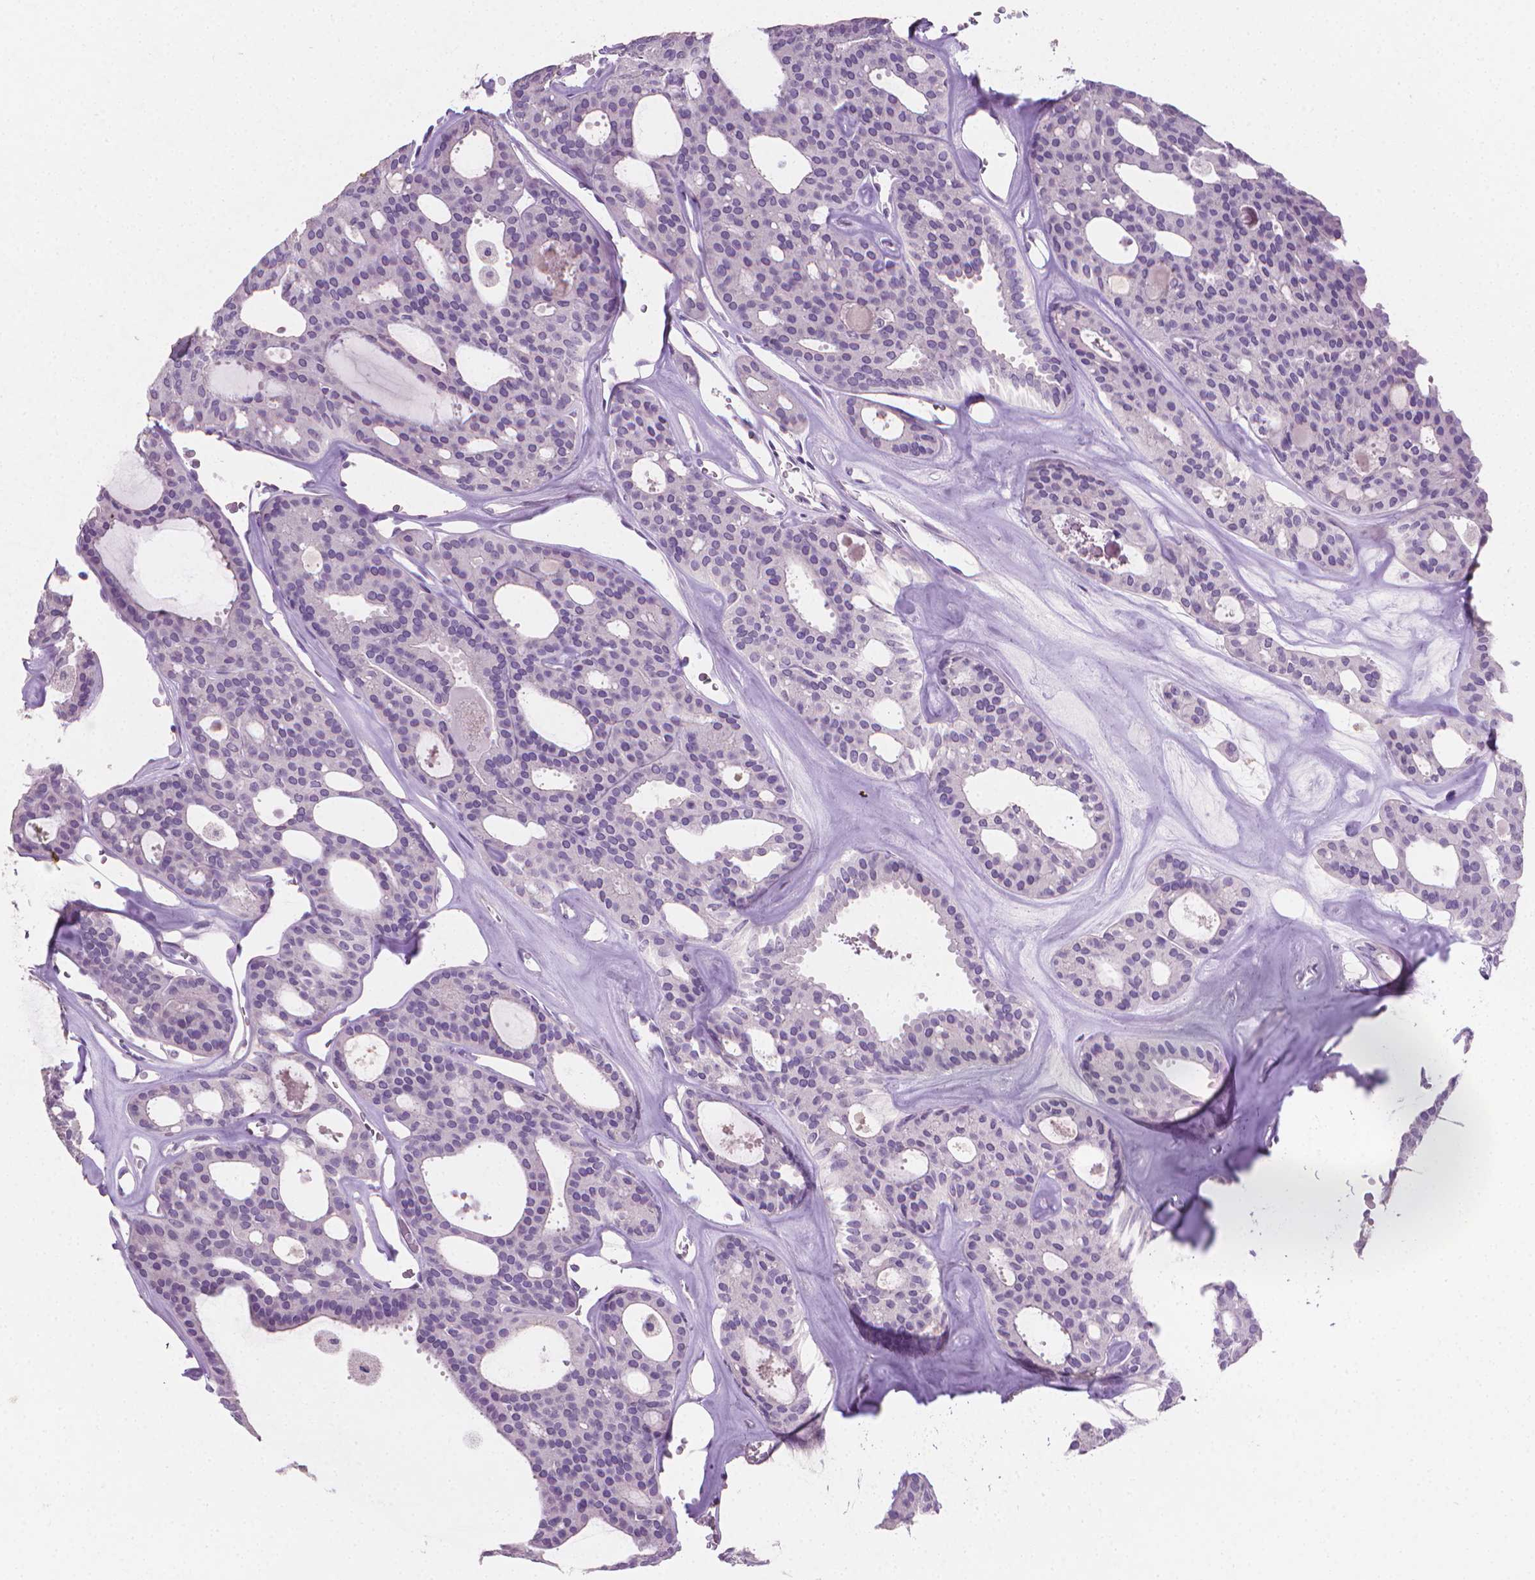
{"staining": {"intensity": "negative", "quantity": "none", "location": "none"}, "tissue": "thyroid cancer", "cell_type": "Tumor cells", "image_type": "cancer", "snomed": [{"axis": "morphology", "description": "Follicular adenoma carcinoma, NOS"}, {"axis": "topography", "description": "Thyroid gland"}], "caption": "IHC histopathology image of thyroid cancer (follicular adenoma carcinoma) stained for a protein (brown), which exhibits no staining in tumor cells.", "gene": "TNNI2", "patient": {"sex": "male", "age": 75}}